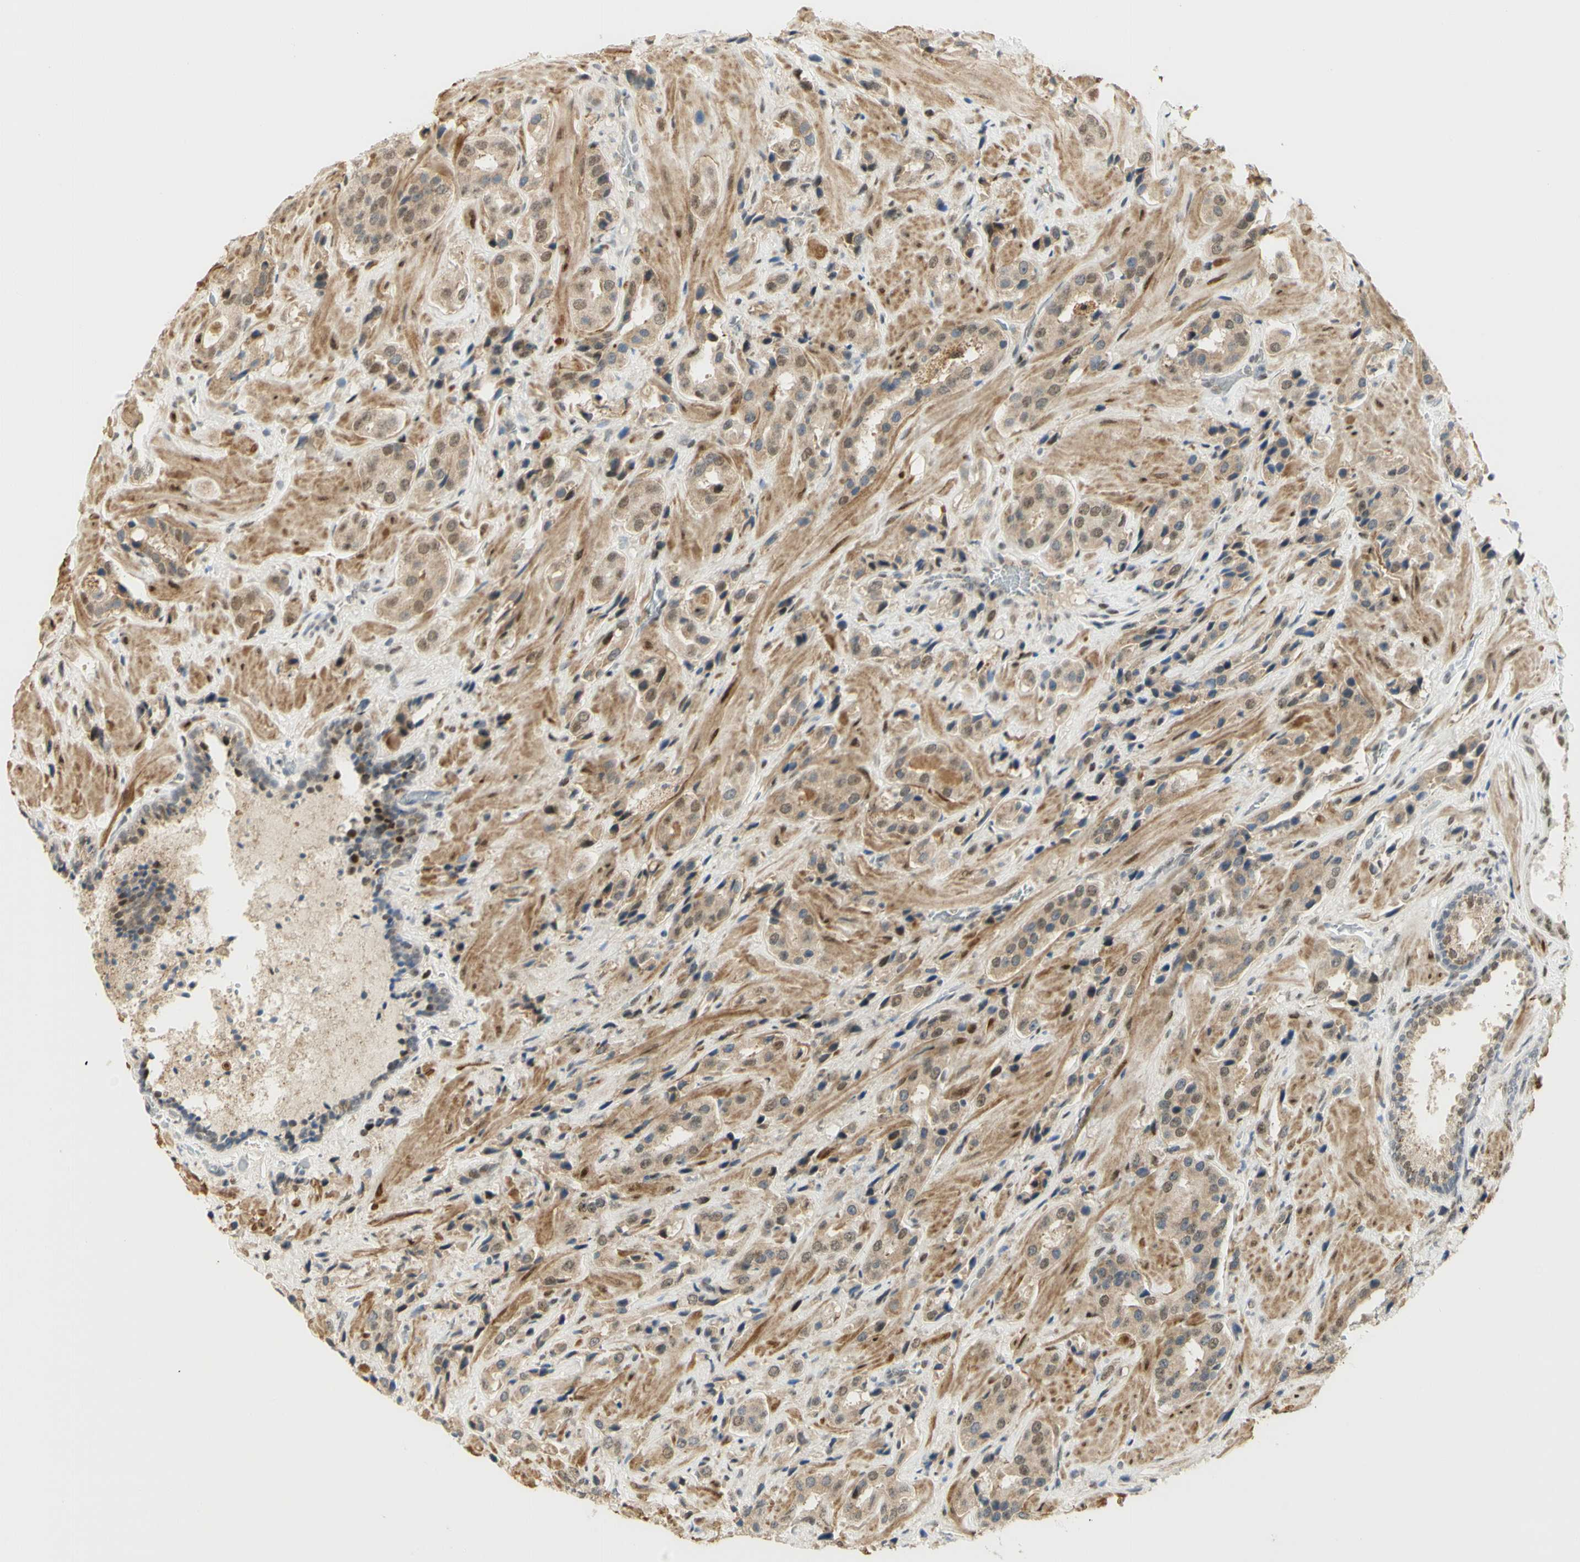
{"staining": {"intensity": "moderate", "quantity": "25%-75%", "location": "nuclear"}, "tissue": "prostate cancer", "cell_type": "Tumor cells", "image_type": "cancer", "snomed": [{"axis": "morphology", "description": "Adenocarcinoma, High grade"}, {"axis": "topography", "description": "Prostate"}], "caption": "Immunohistochemistry (IHC) staining of adenocarcinoma (high-grade) (prostate), which reveals medium levels of moderate nuclear staining in about 25%-75% of tumor cells indicating moderate nuclear protein expression. The staining was performed using DAB (3,3'-diaminobenzidine) (brown) for protein detection and nuclei were counterstained in hematoxylin (blue).", "gene": "DDX1", "patient": {"sex": "male", "age": 64}}